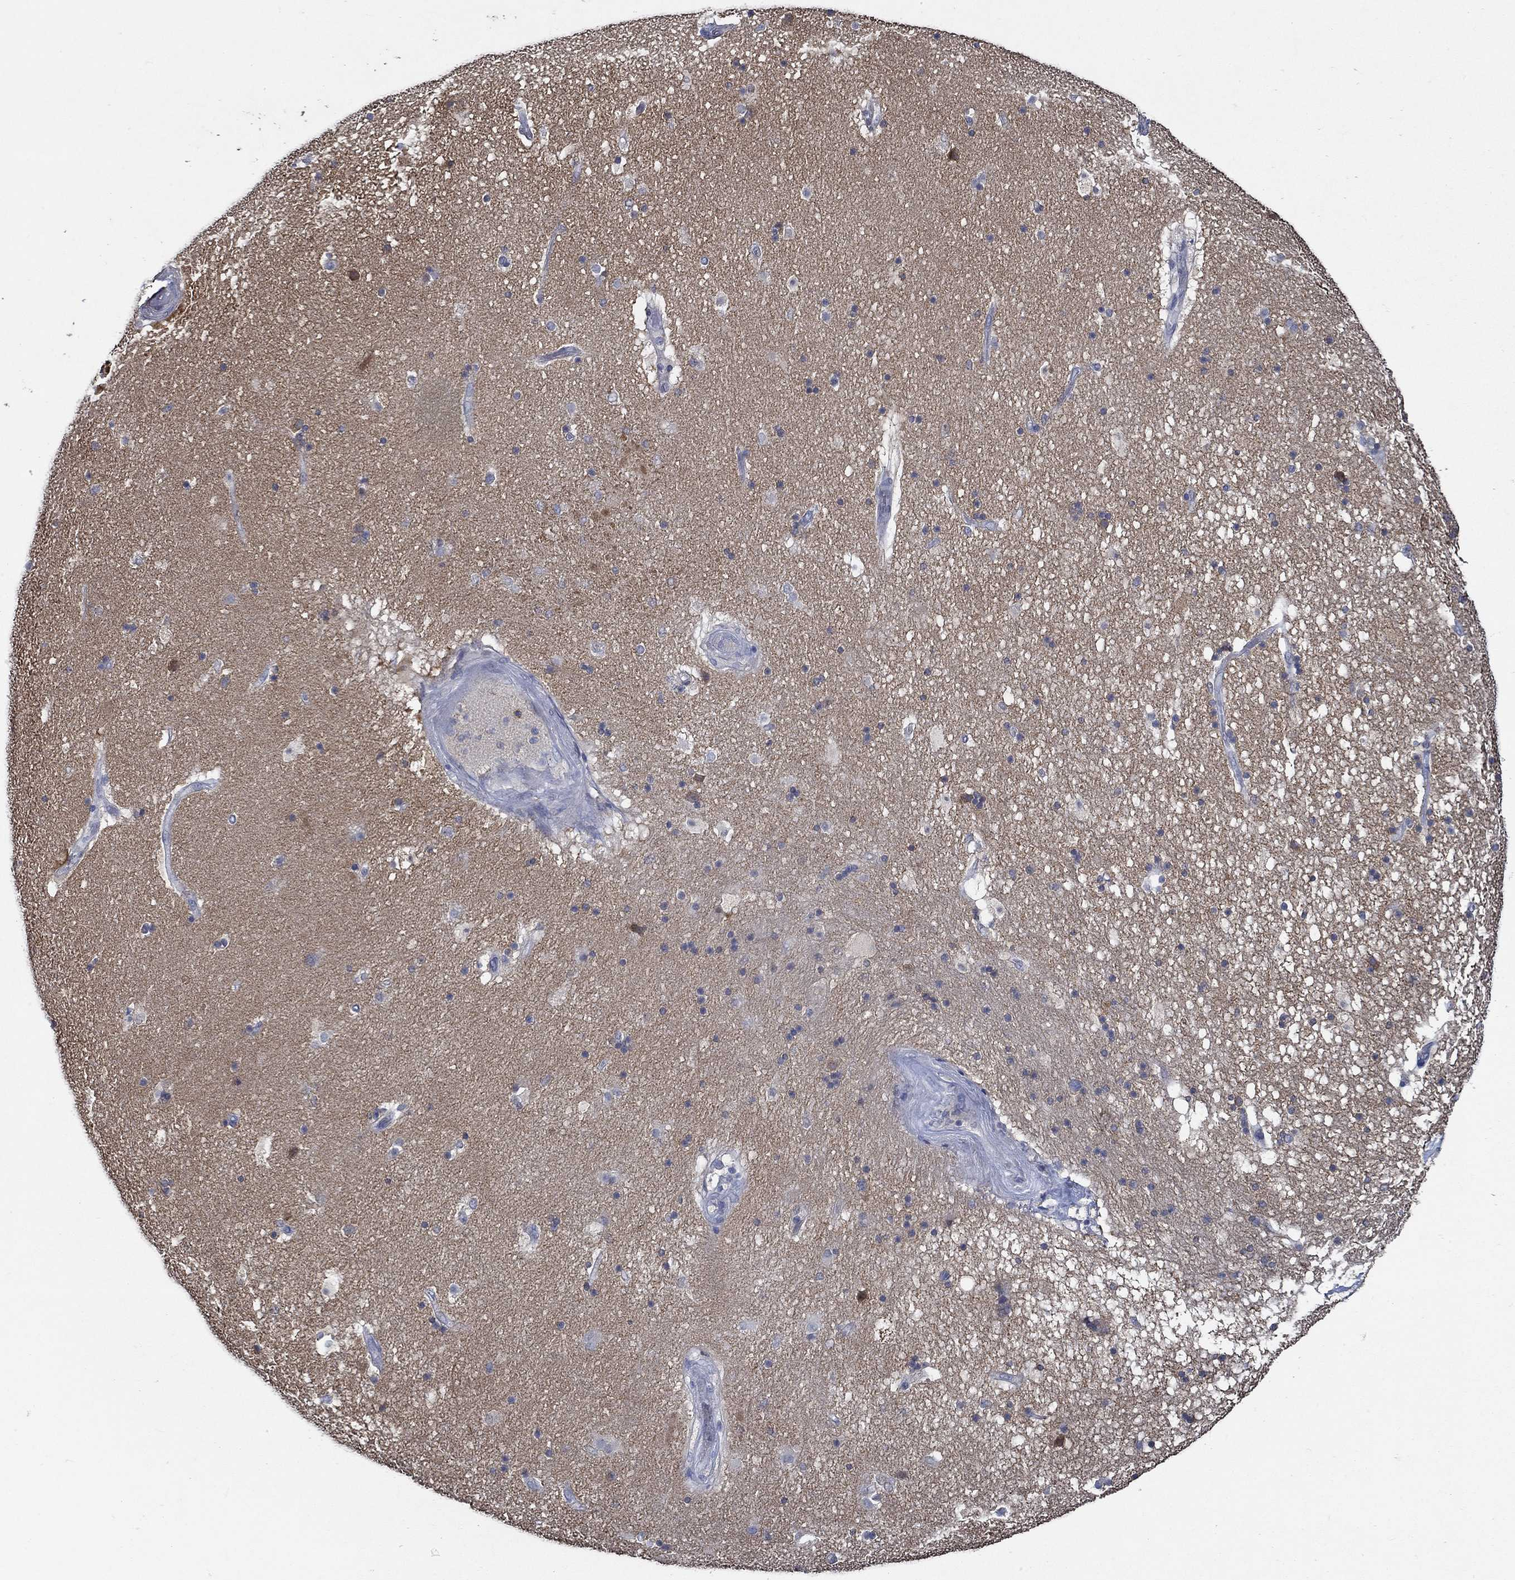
{"staining": {"intensity": "negative", "quantity": "none", "location": "none"}, "tissue": "hippocampus", "cell_type": "Glial cells", "image_type": "normal", "snomed": [{"axis": "morphology", "description": "Normal tissue, NOS"}, {"axis": "topography", "description": "Hippocampus"}], "caption": "This is an IHC photomicrograph of benign hippocampus. There is no positivity in glial cells.", "gene": "DOCK3", "patient": {"sex": "male", "age": 51}}